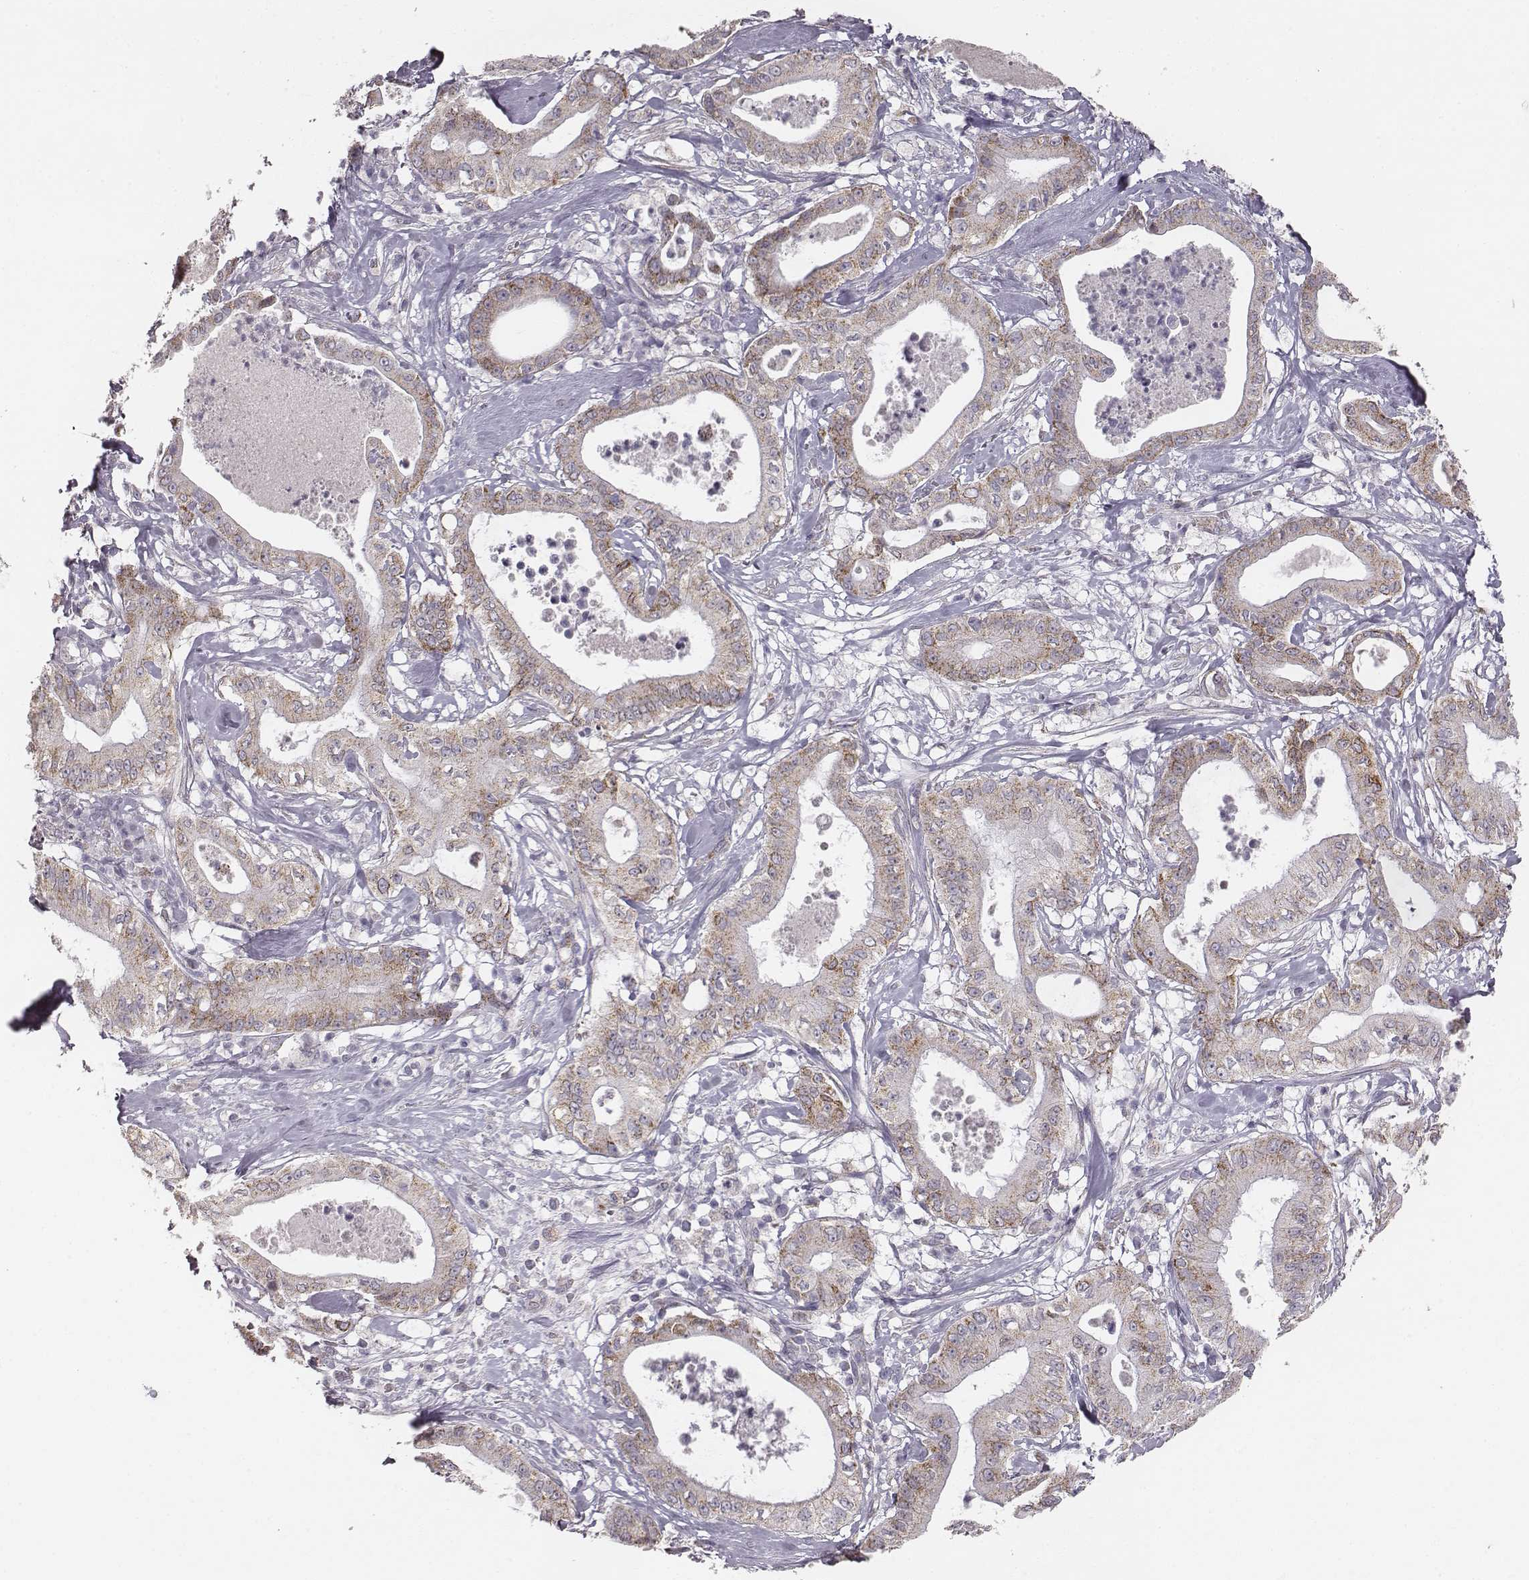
{"staining": {"intensity": "weak", "quantity": "25%-75%", "location": "cytoplasmic/membranous"}, "tissue": "pancreatic cancer", "cell_type": "Tumor cells", "image_type": "cancer", "snomed": [{"axis": "morphology", "description": "Adenocarcinoma, NOS"}, {"axis": "topography", "description": "Pancreas"}], "caption": "Protein expression analysis of pancreatic cancer displays weak cytoplasmic/membranous positivity in approximately 25%-75% of tumor cells.", "gene": "ABCD3", "patient": {"sex": "male", "age": 71}}